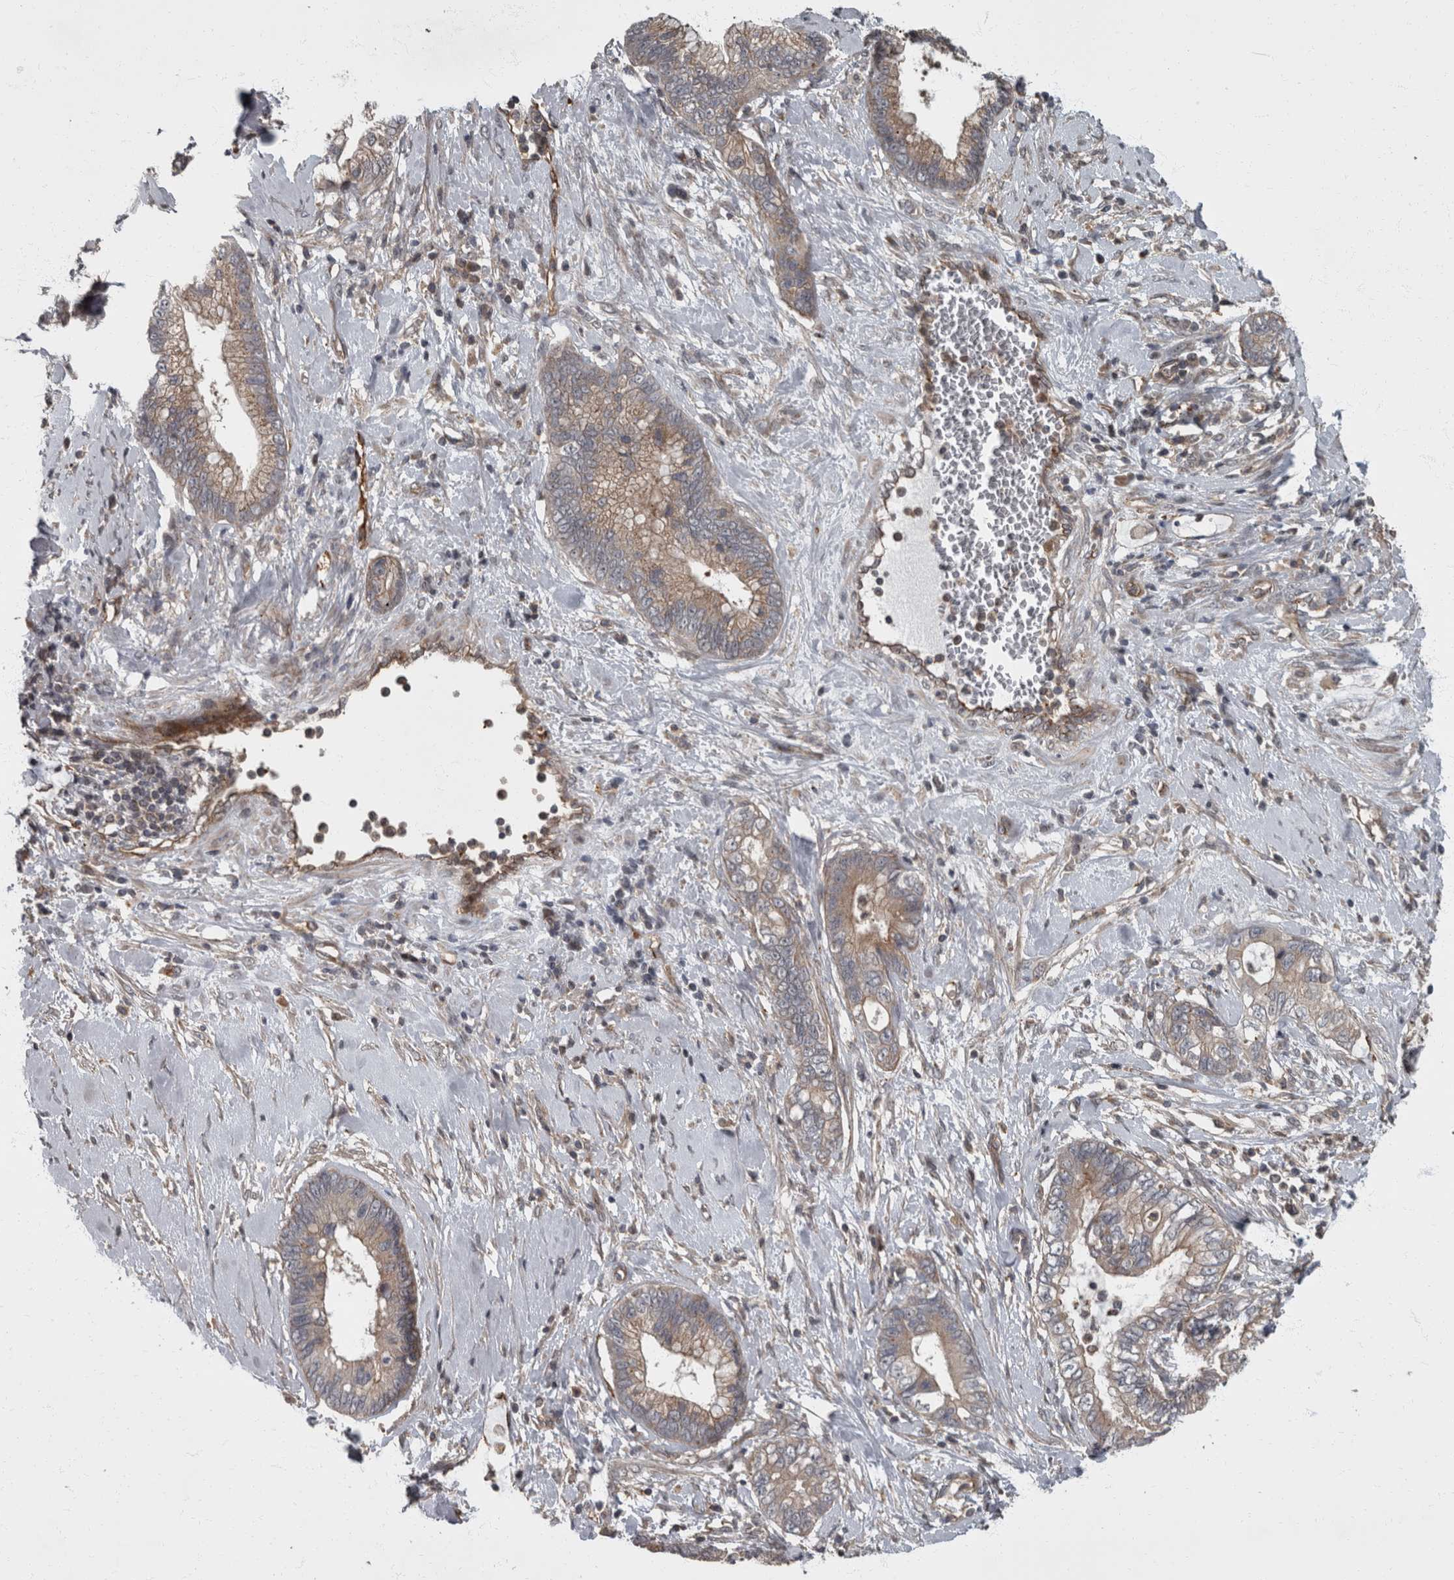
{"staining": {"intensity": "weak", "quantity": "25%-75%", "location": "cytoplasmic/membranous"}, "tissue": "cervical cancer", "cell_type": "Tumor cells", "image_type": "cancer", "snomed": [{"axis": "morphology", "description": "Adenocarcinoma, NOS"}, {"axis": "topography", "description": "Cervix"}], "caption": "IHC histopathology image of neoplastic tissue: human cervical cancer (adenocarcinoma) stained using IHC demonstrates low levels of weak protein expression localized specifically in the cytoplasmic/membranous of tumor cells, appearing as a cytoplasmic/membranous brown color.", "gene": "VEGFD", "patient": {"sex": "female", "age": 44}}